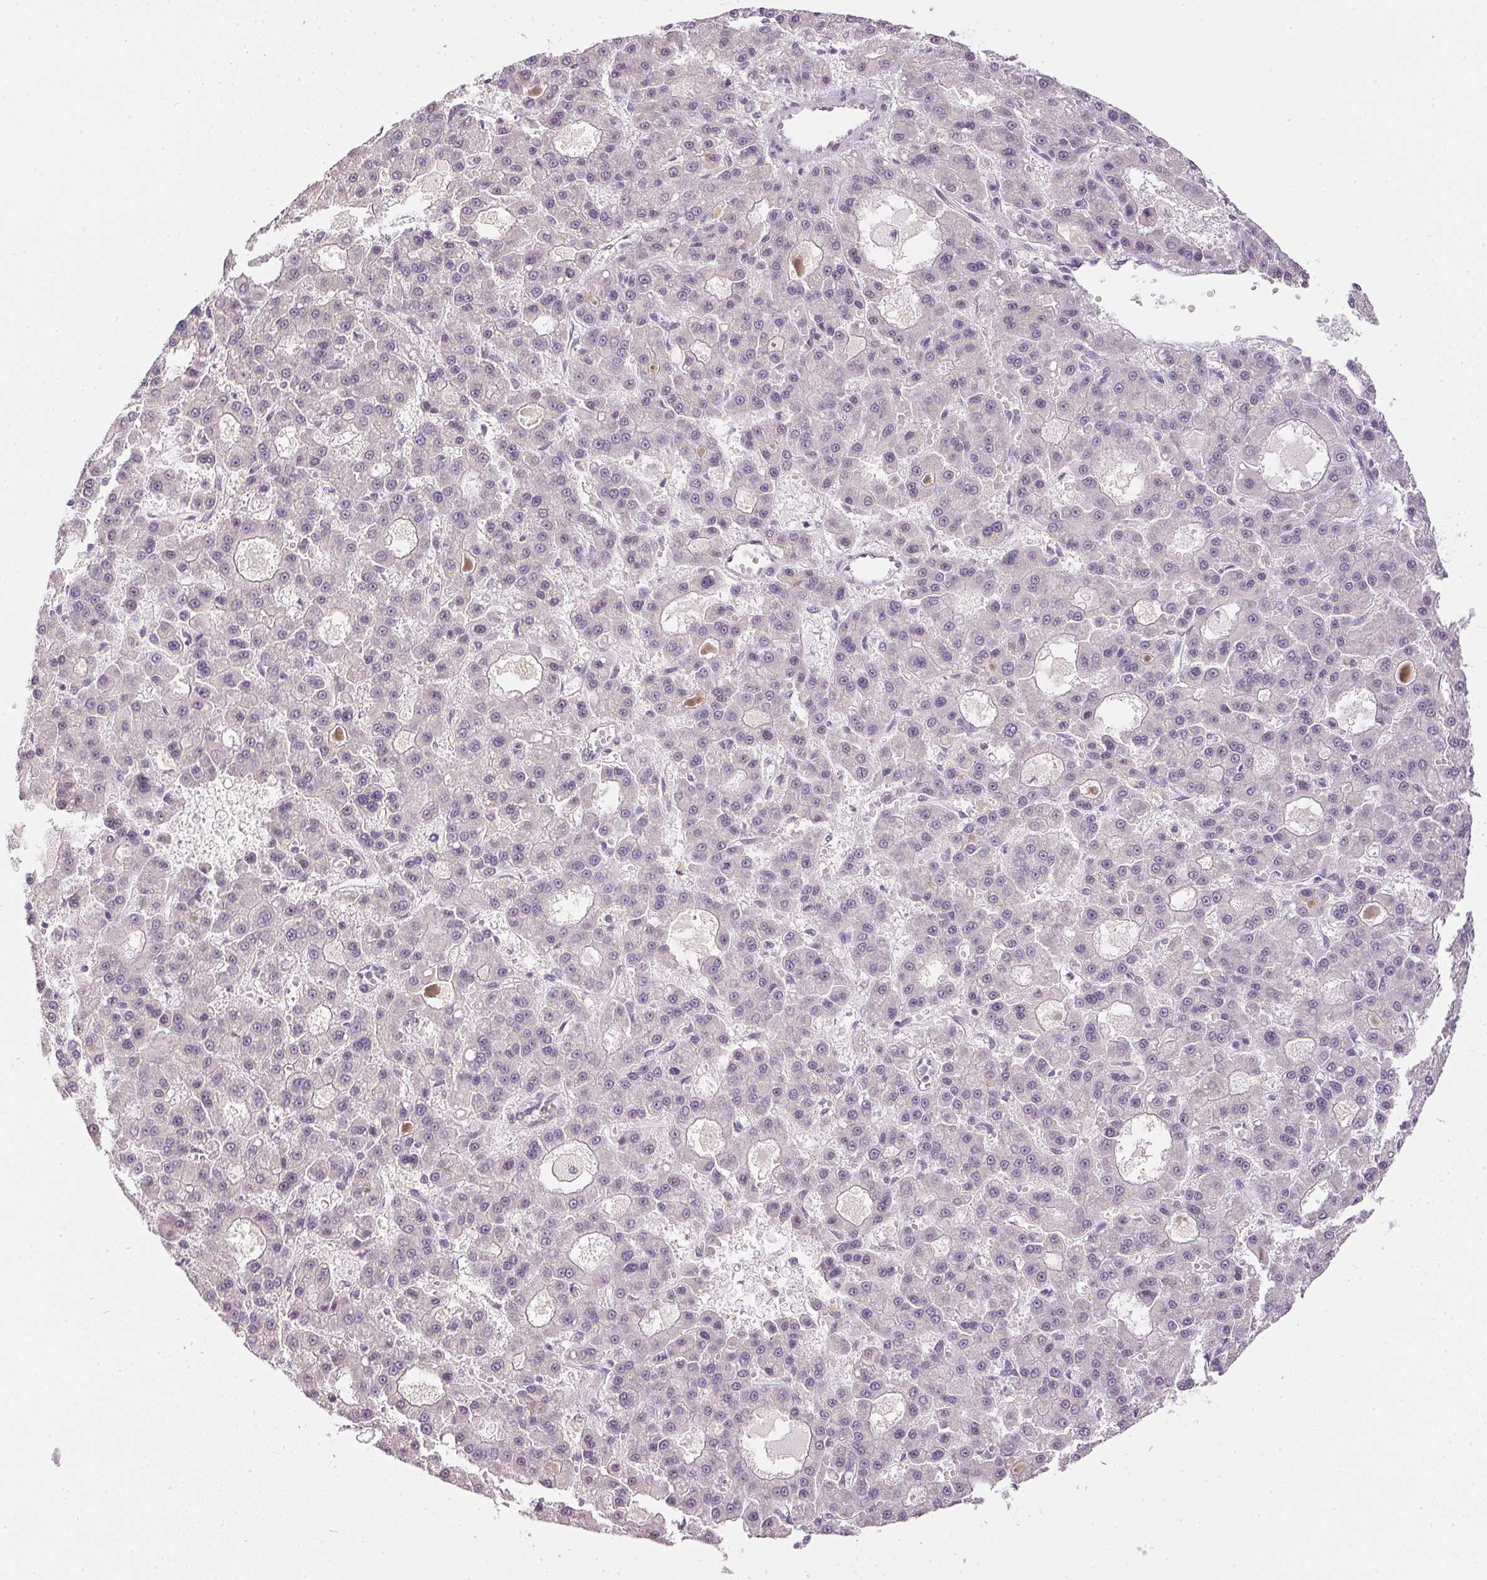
{"staining": {"intensity": "negative", "quantity": "none", "location": "none"}, "tissue": "liver cancer", "cell_type": "Tumor cells", "image_type": "cancer", "snomed": [{"axis": "morphology", "description": "Carcinoma, Hepatocellular, NOS"}, {"axis": "topography", "description": "Liver"}], "caption": "Immunohistochemistry histopathology image of liver cancer stained for a protein (brown), which demonstrates no staining in tumor cells.", "gene": "TTC23L", "patient": {"sex": "male", "age": 70}}